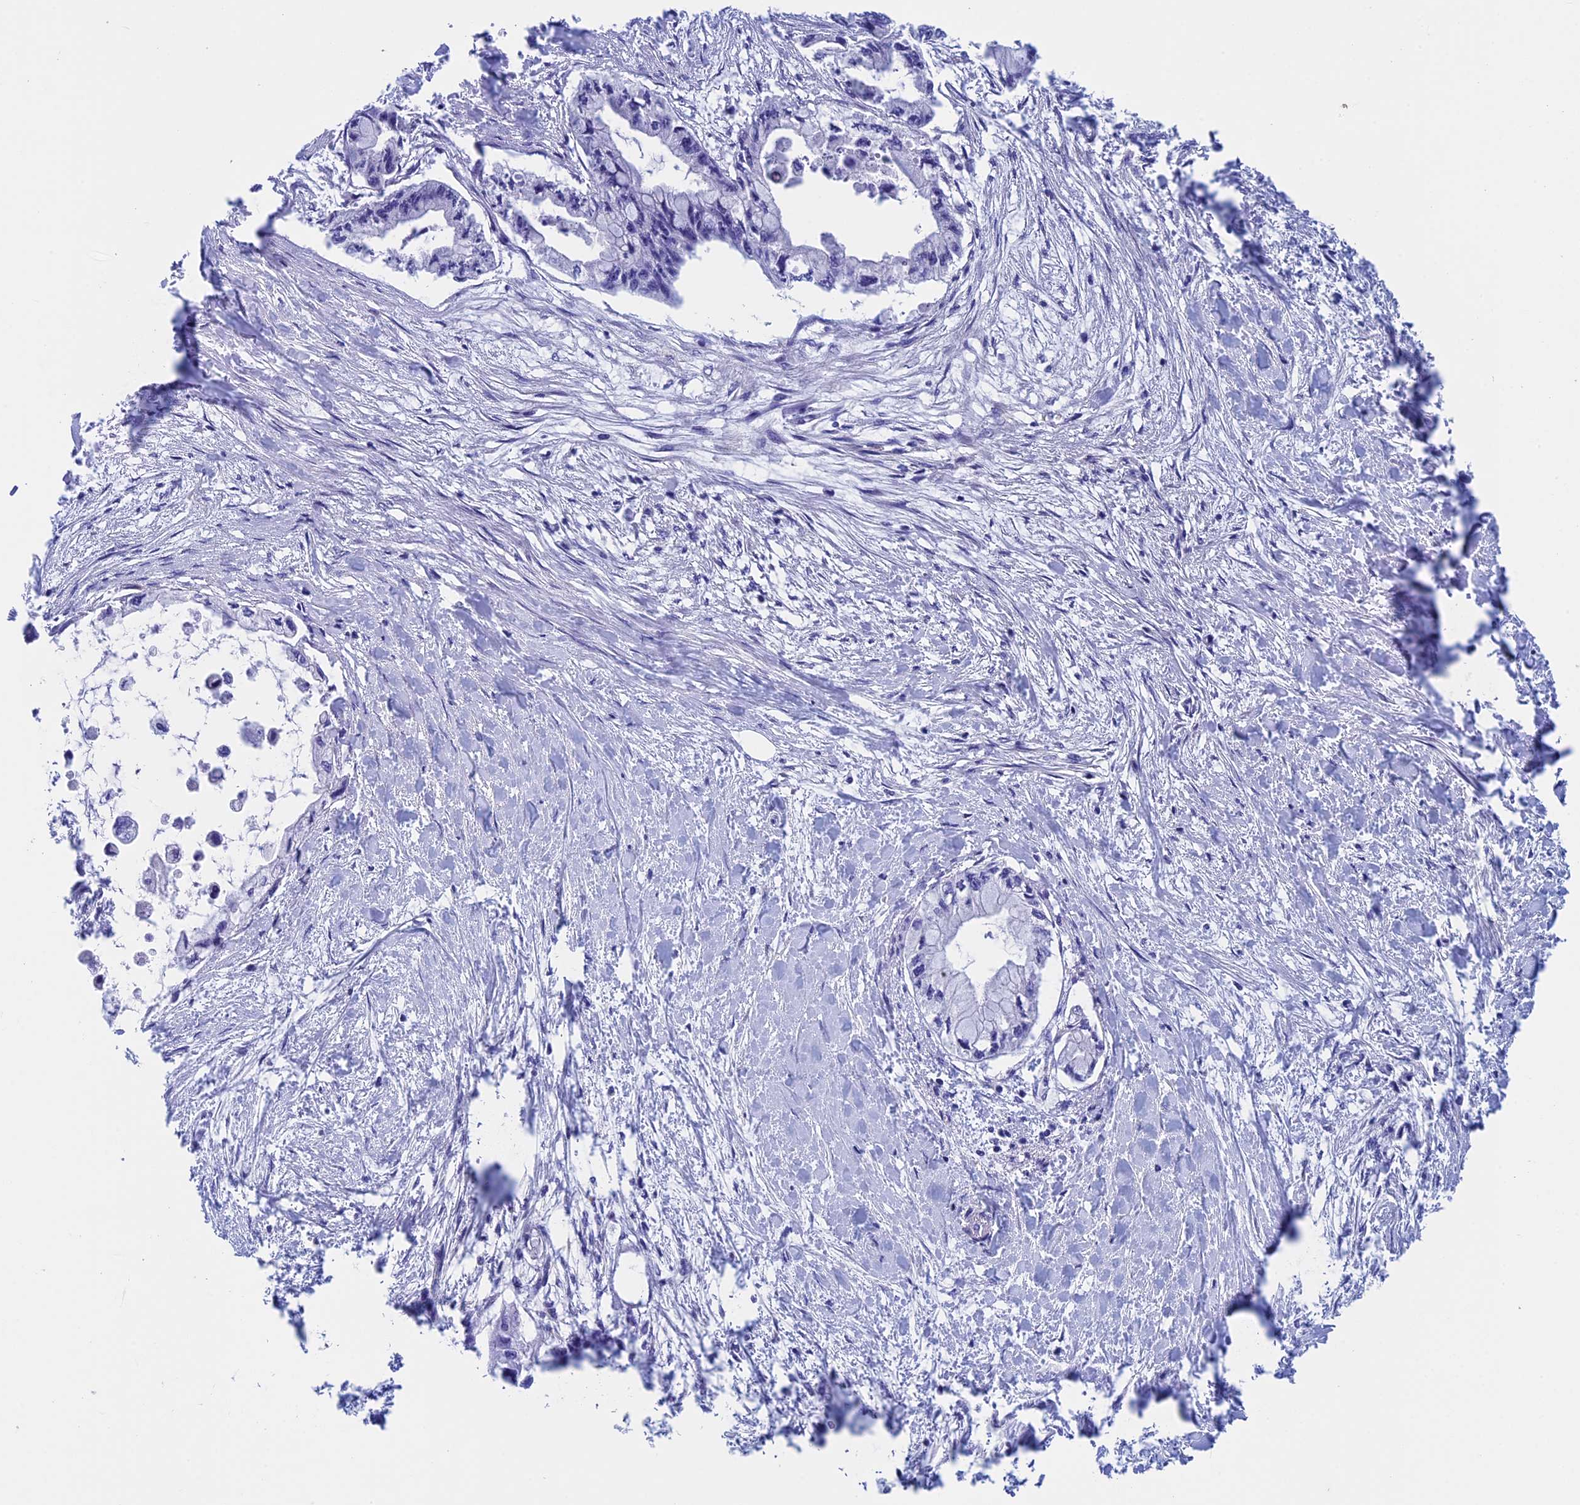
{"staining": {"intensity": "negative", "quantity": "none", "location": "none"}, "tissue": "pancreatic cancer", "cell_type": "Tumor cells", "image_type": "cancer", "snomed": [{"axis": "morphology", "description": "Adenocarcinoma, NOS"}, {"axis": "topography", "description": "Pancreas"}], "caption": "Human adenocarcinoma (pancreatic) stained for a protein using IHC demonstrates no staining in tumor cells.", "gene": "ADH7", "patient": {"sex": "male", "age": 48}}